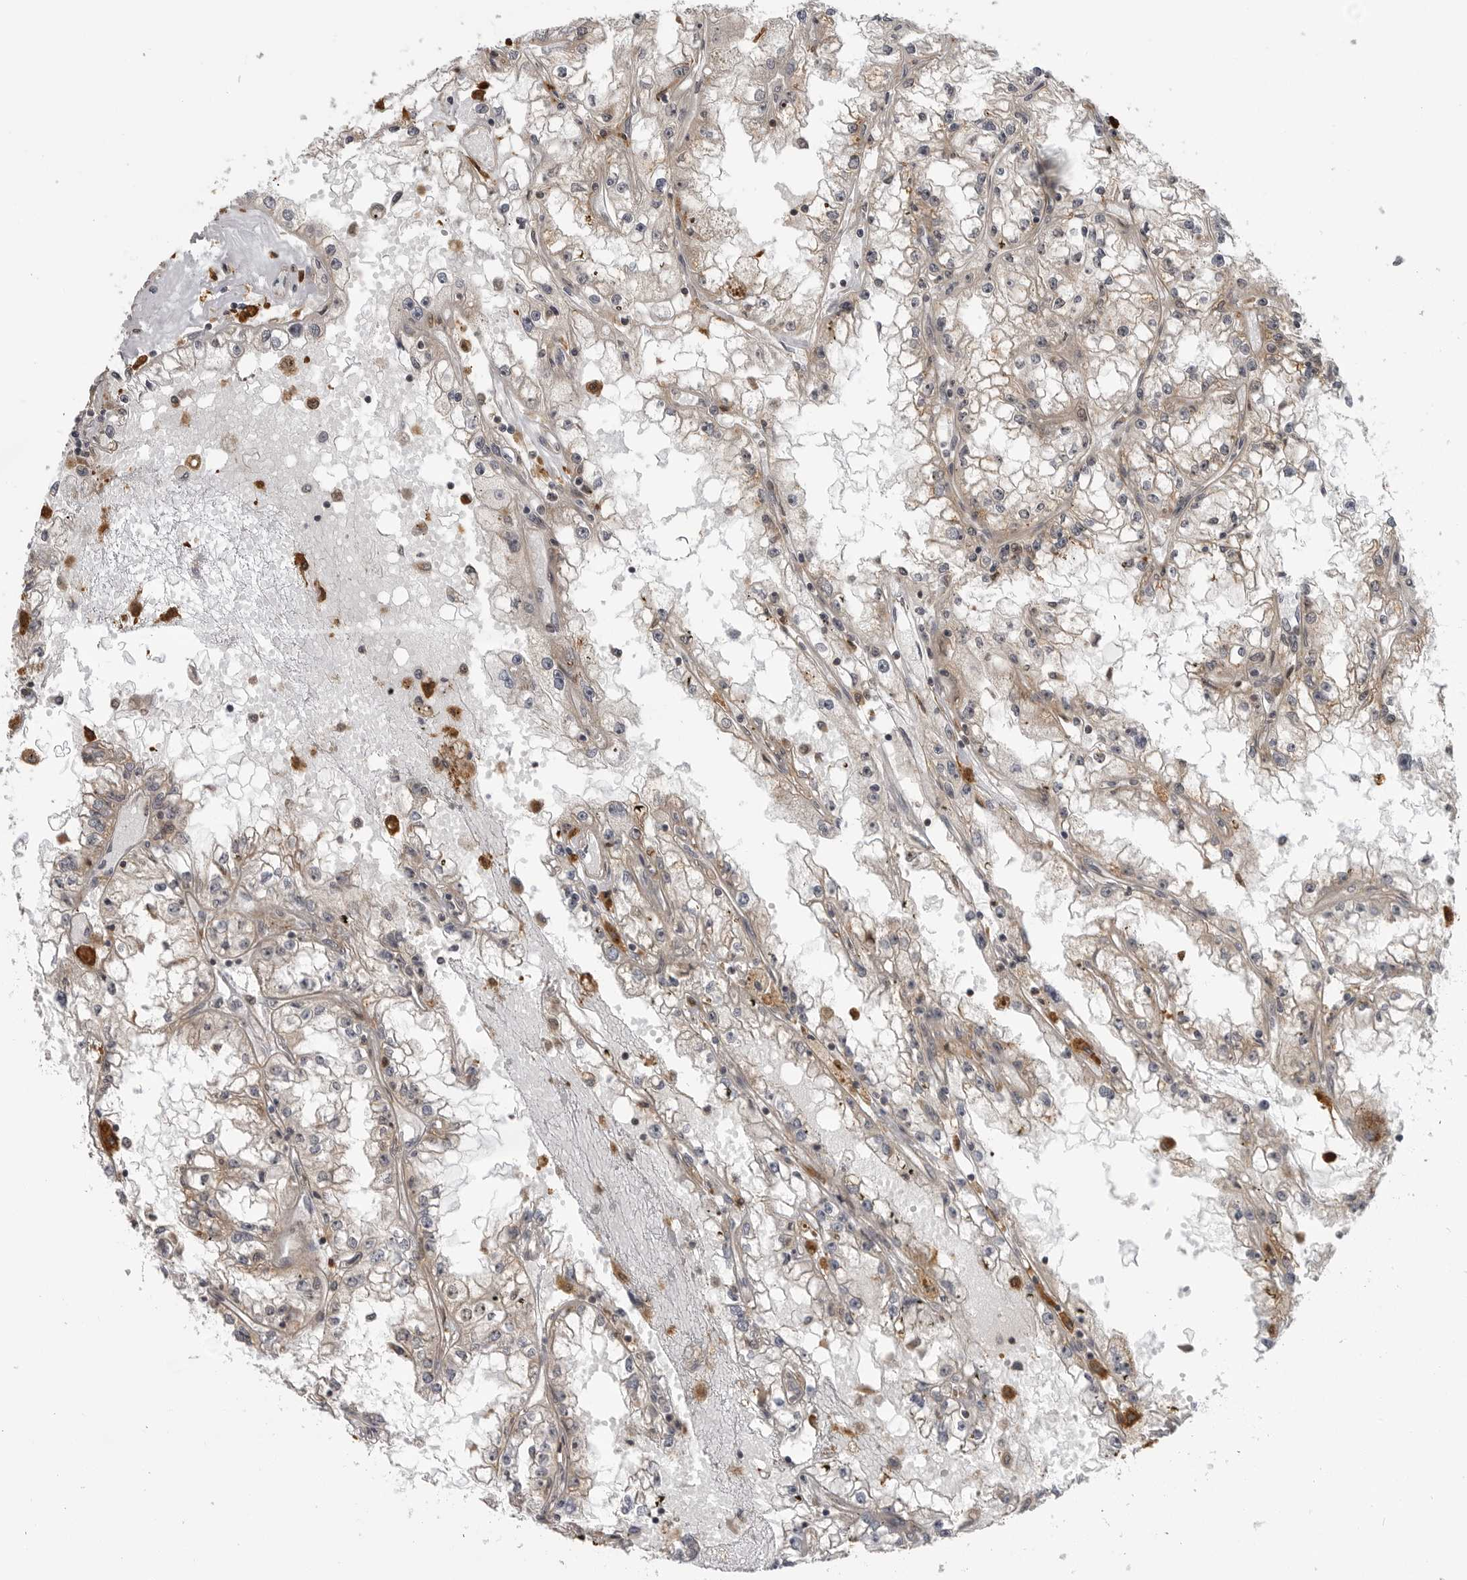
{"staining": {"intensity": "weak", "quantity": "<25%", "location": "cytoplasmic/membranous"}, "tissue": "renal cancer", "cell_type": "Tumor cells", "image_type": "cancer", "snomed": [{"axis": "morphology", "description": "Adenocarcinoma, NOS"}, {"axis": "topography", "description": "Kidney"}], "caption": "Immunohistochemistry micrograph of renal cancer (adenocarcinoma) stained for a protein (brown), which demonstrates no positivity in tumor cells.", "gene": "LRRC45", "patient": {"sex": "male", "age": 56}}